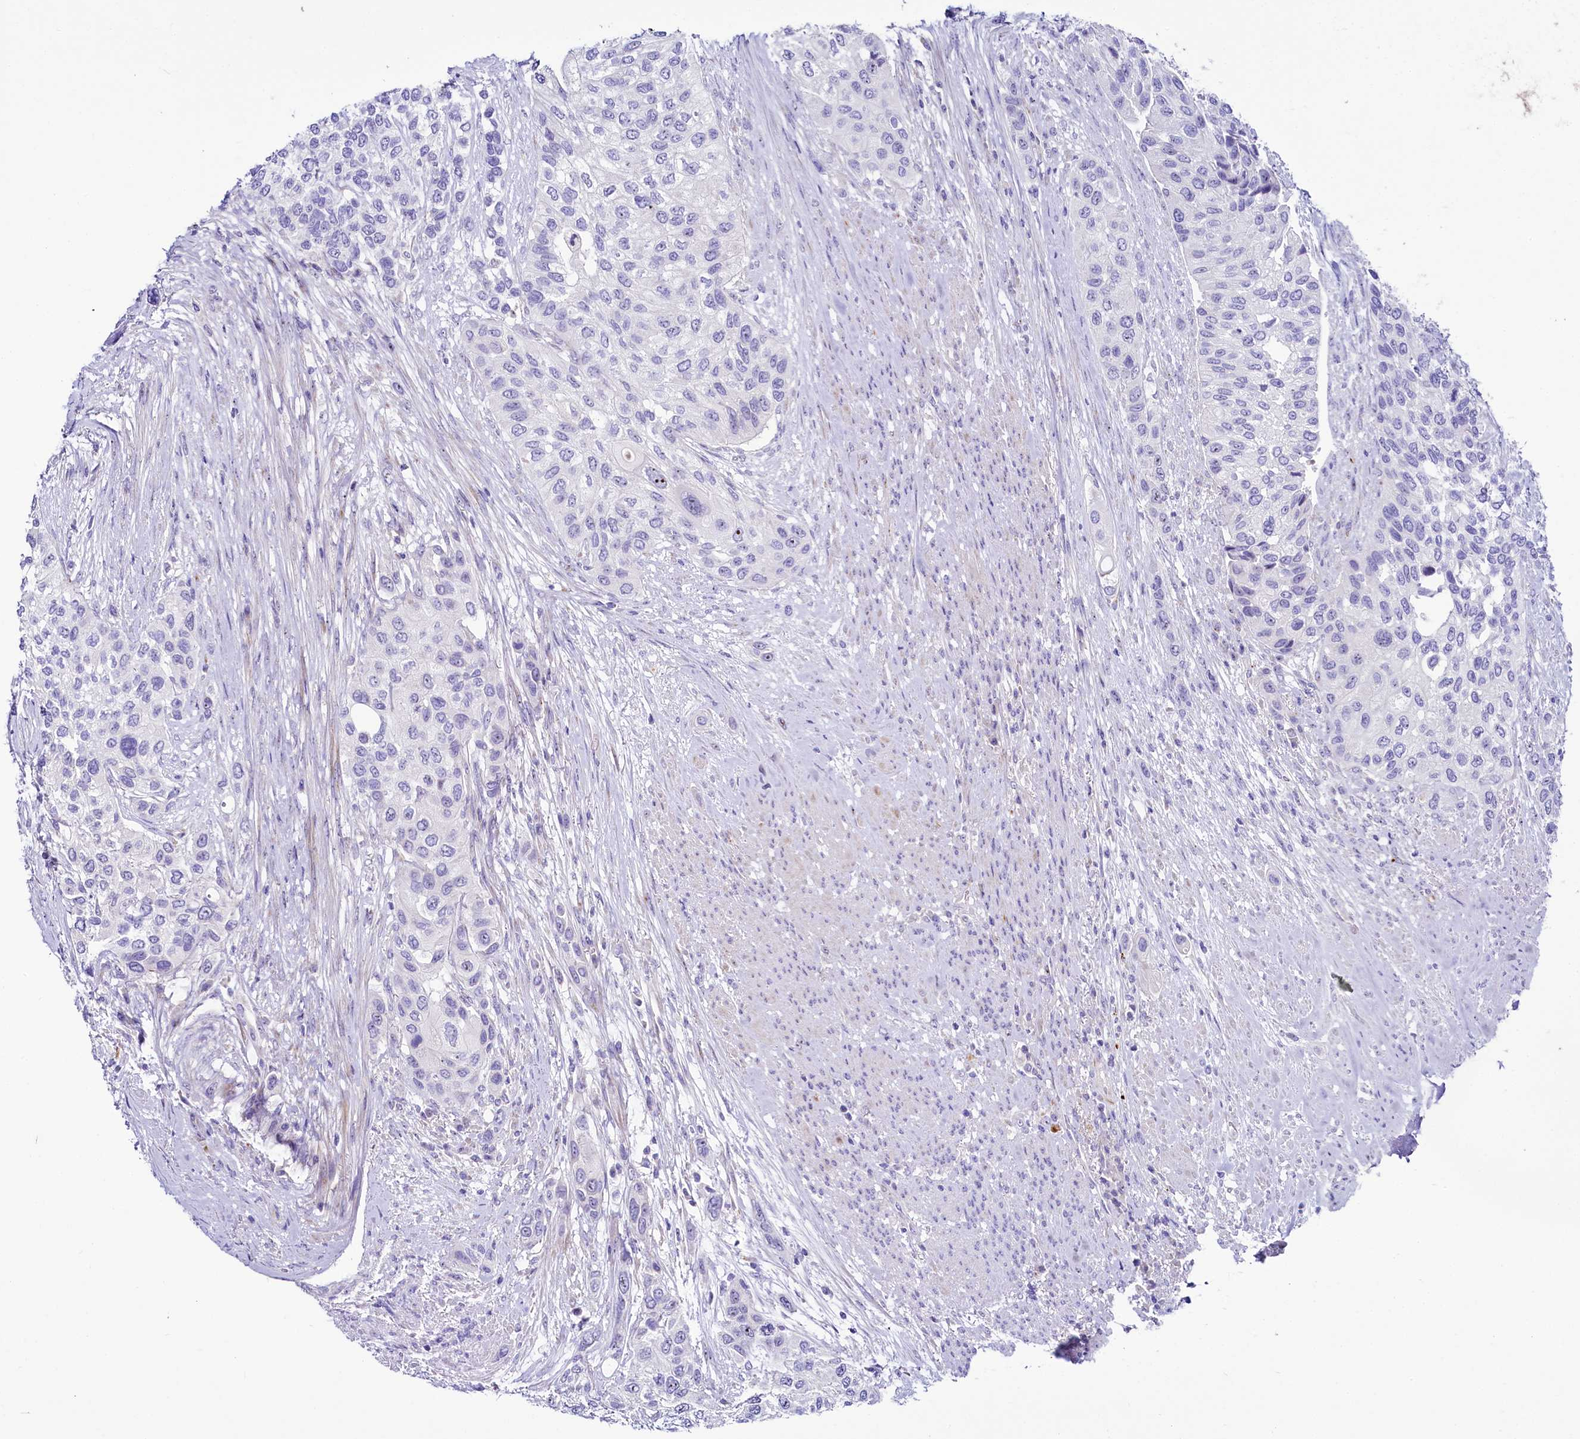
{"staining": {"intensity": "negative", "quantity": "none", "location": "none"}, "tissue": "urothelial cancer", "cell_type": "Tumor cells", "image_type": "cancer", "snomed": [{"axis": "morphology", "description": "Normal tissue, NOS"}, {"axis": "morphology", "description": "Urothelial carcinoma, High grade"}, {"axis": "topography", "description": "Vascular tissue"}, {"axis": "topography", "description": "Urinary bladder"}], "caption": "Immunohistochemistry micrograph of urothelial cancer stained for a protein (brown), which demonstrates no positivity in tumor cells. The staining was performed using DAB to visualize the protein expression in brown, while the nuclei were stained in blue with hematoxylin (Magnification: 20x).", "gene": "SH3TC2", "patient": {"sex": "female", "age": 56}}